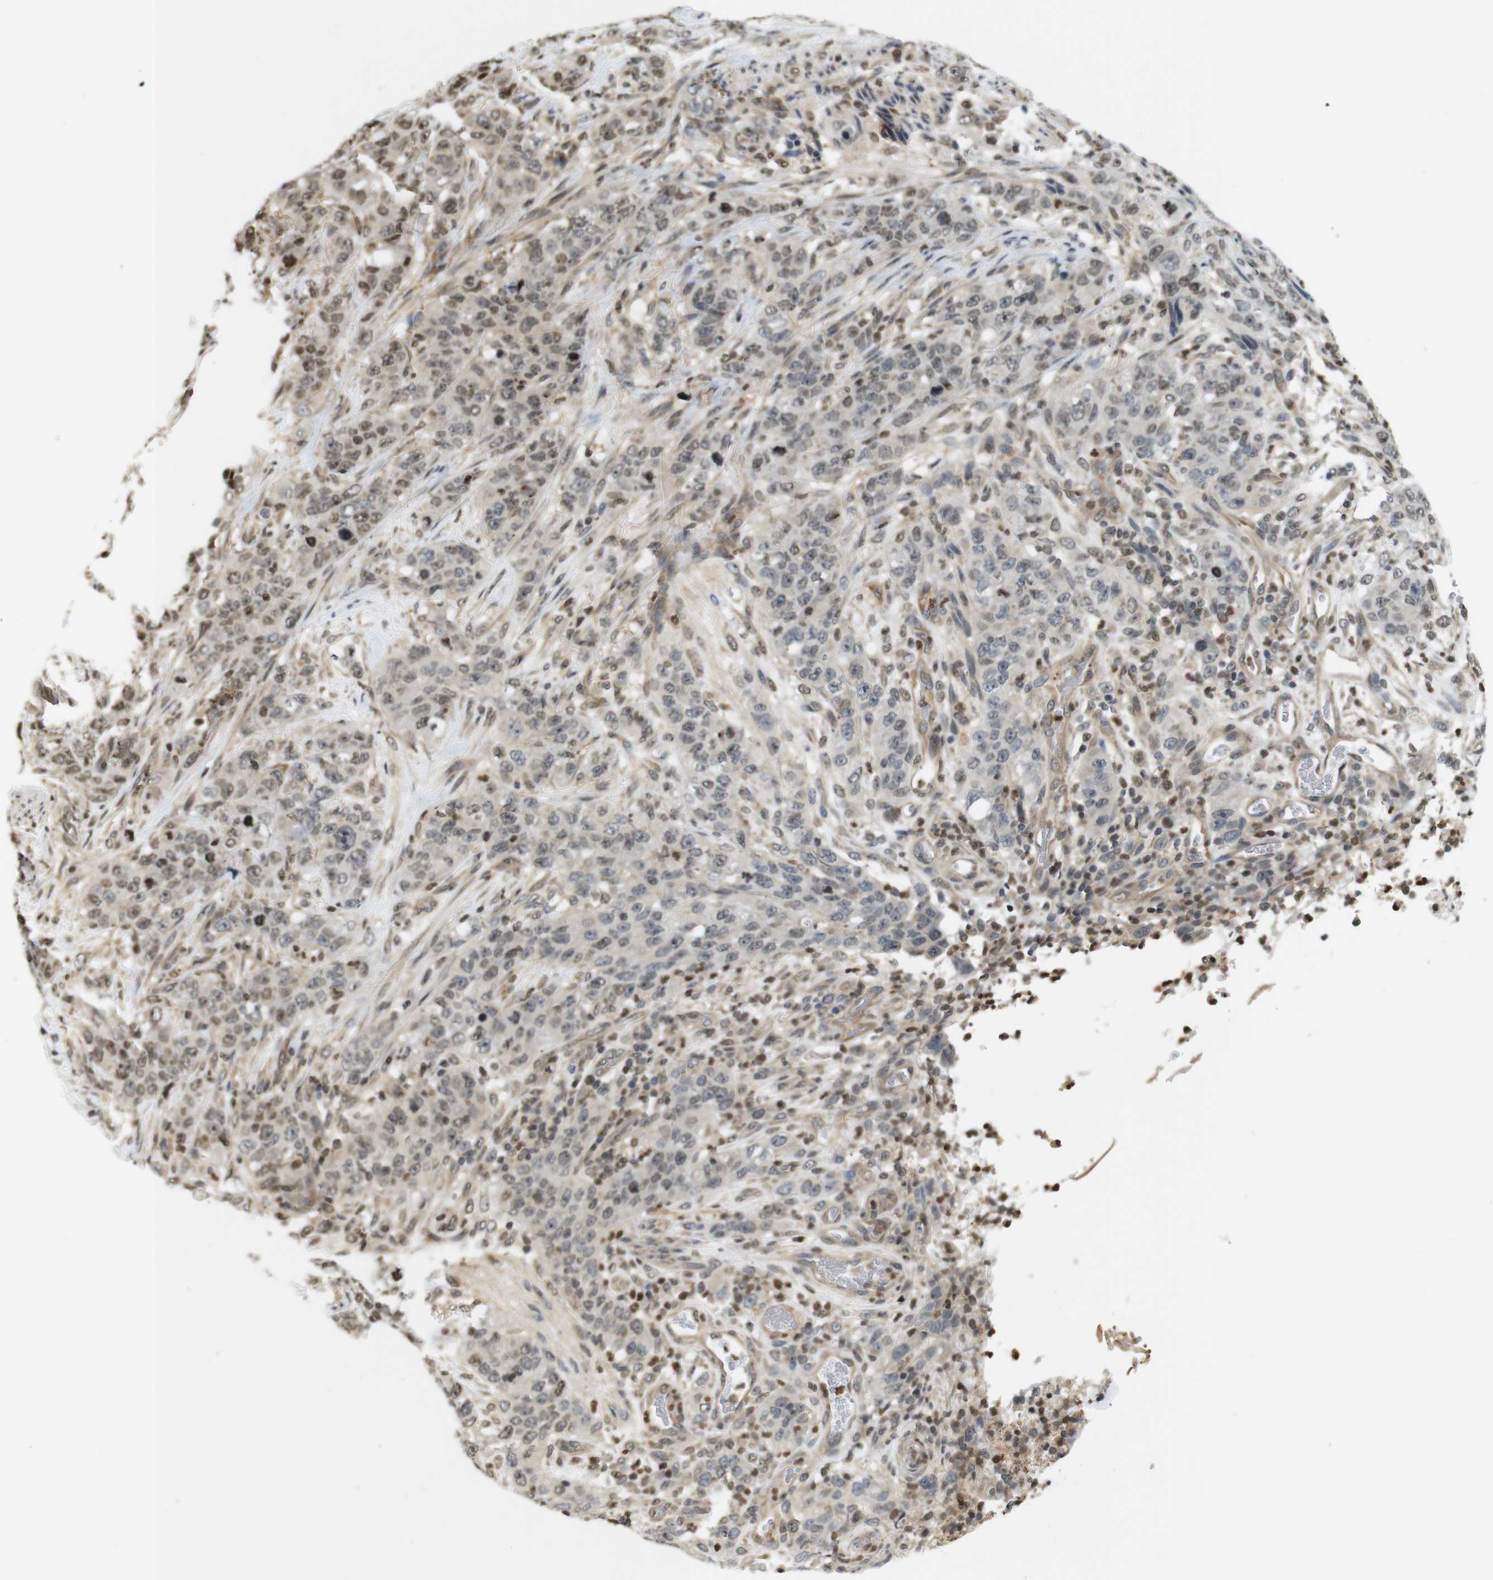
{"staining": {"intensity": "moderate", "quantity": "<25%", "location": "nuclear"}, "tissue": "stomach cancer", "cell_type": "Tumor cells", "image_type": "cancer", "snomed": [{"axis": "morphology", "description": "Adenocarcinoma, NOS"}, {"axis": "topography", "description": "Stomach"}], "caption": "Stomach cancer (adenocarcinoma) stained for a protein (brown) displays moderate nuclear positive staining in approximately <25% of tumor cells.", "gene": "MBD1", "patient": {"sex": "male", "age": 48}}